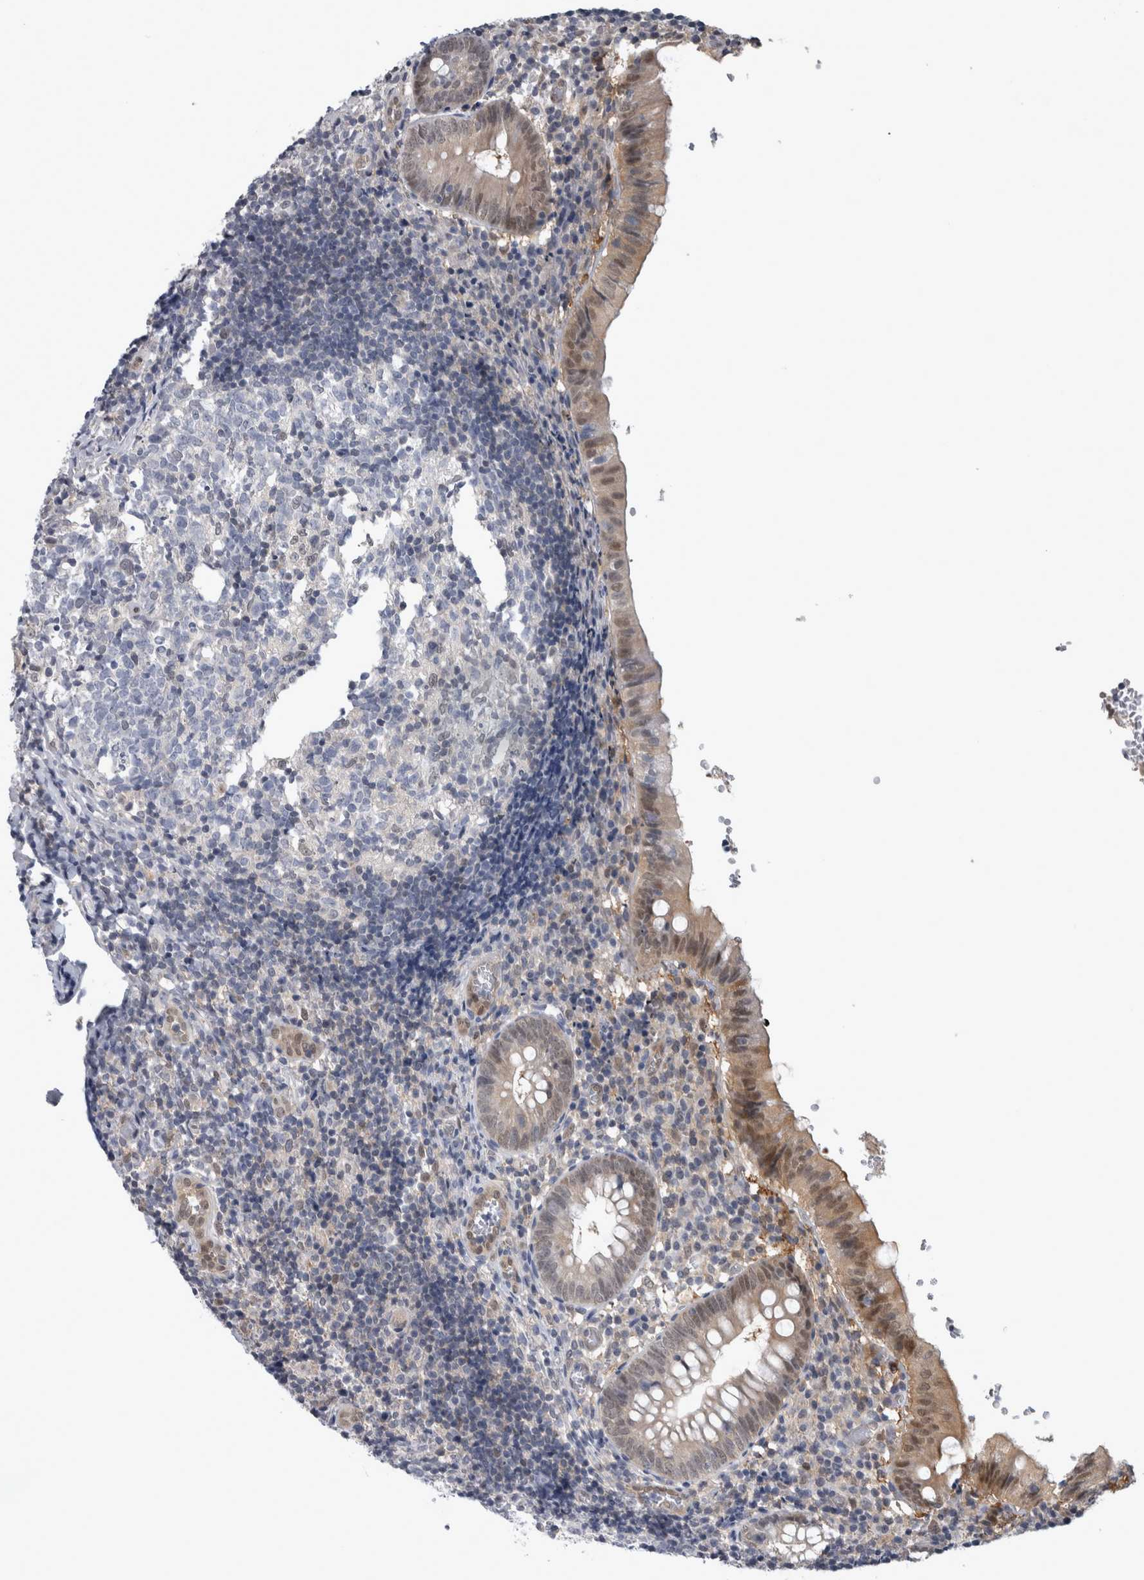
{"staining": {"intensity": "moderate", "quantity": "25%-75%", "location": "cytoplasmic/membranous,nuclear"}, "tissue": "appendix", "cell_type": "Glandular cells", "image_type": "normal", "snomed": [{"axis": "morphology", "description": "Normal tissue, NOS"}, {"axis": "topography", "description": "Appendix"}], "caption": "Immunohistochemical staining of unremarkable appendix displays moderate cytoplasmic/membranous,nuclear protein expression in about 25%-75% of glandular cells. (DAB (3,3'-diaminobenzidine) = brown stain, brightfield microscopy at high magnification).", "gene": "NAPRT", "patient": {"sex": "male", "age": 8}}